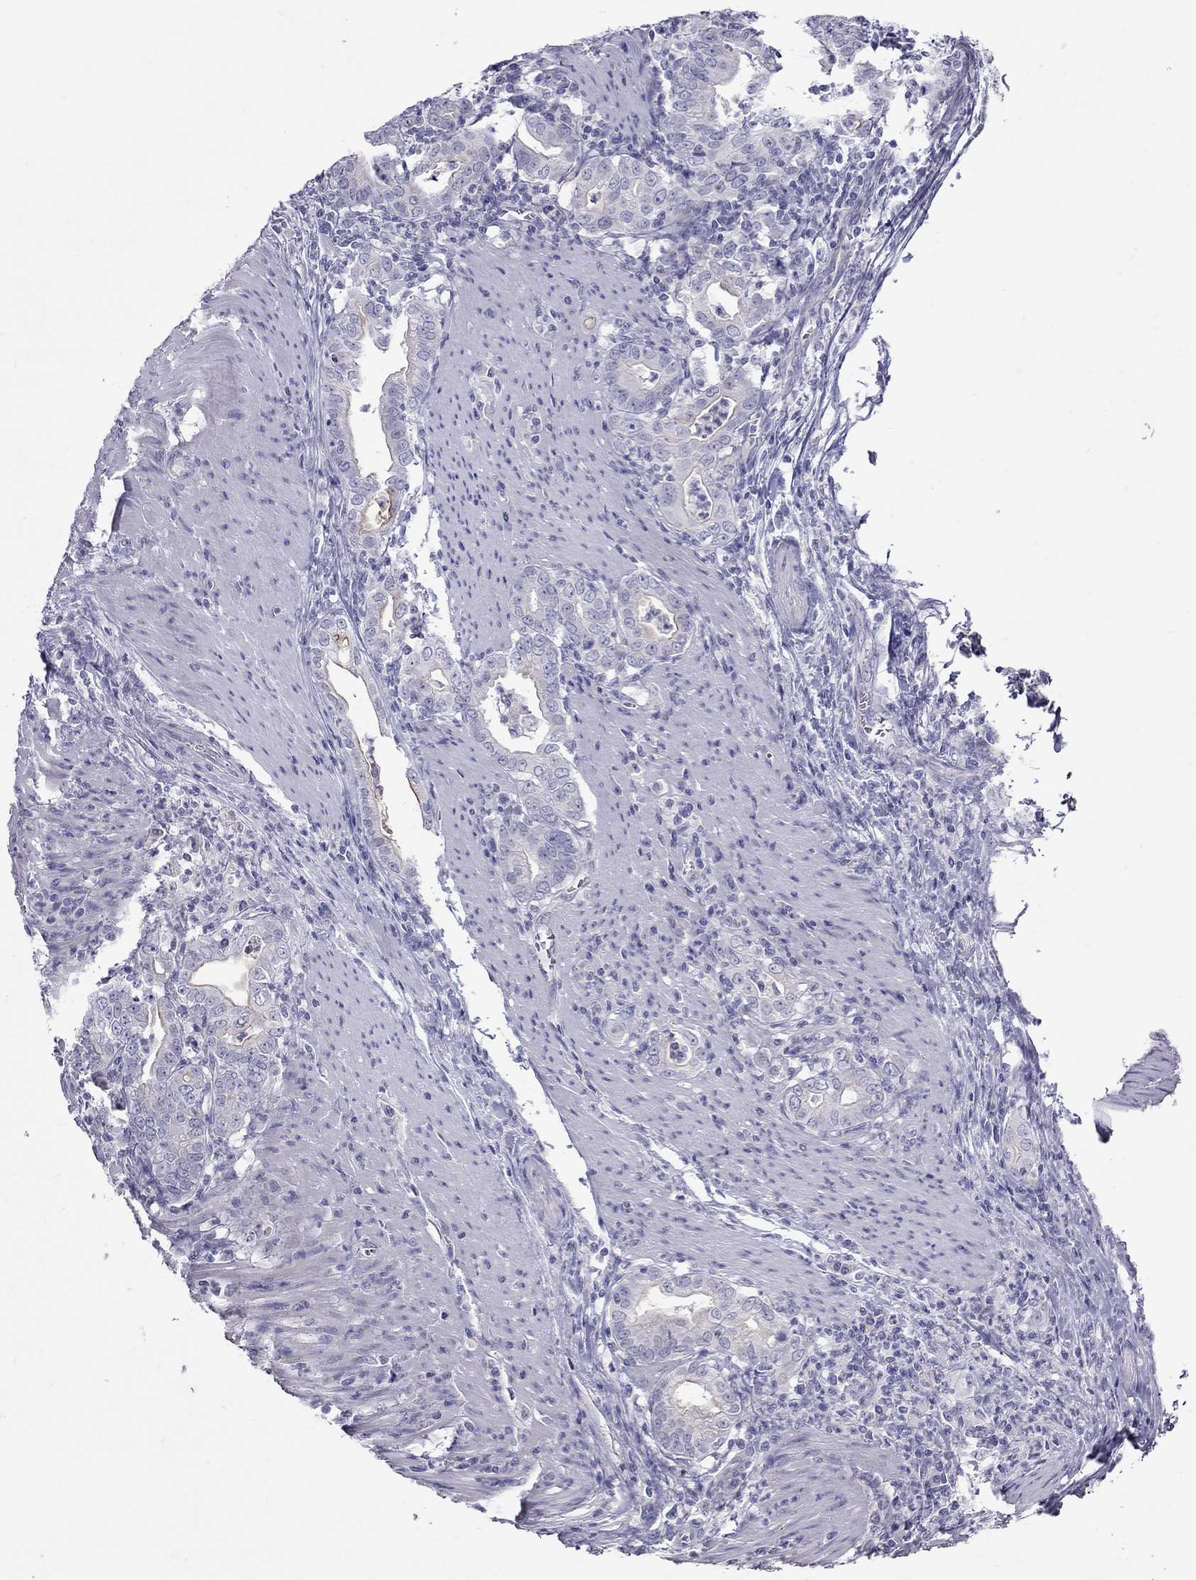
{"staining": {"intensity": "negative", "quantity": "none", "location": "none"}, "tissue": "stomach cancer", "cell_type": "Tumor cells", "image_type": "cancer", "snomed": [{"axis": "morphology", "description": "Adenocarcinoma, NOS"}, {"axis": "topography", "description": "Stomach, upper"}], "caption": "Human stomach adenocarcinoma stained for a protein using IHC shows no staining in tumor cells.", "gene": "MUC16", "patient": {"sex": "female", "age": 79}}